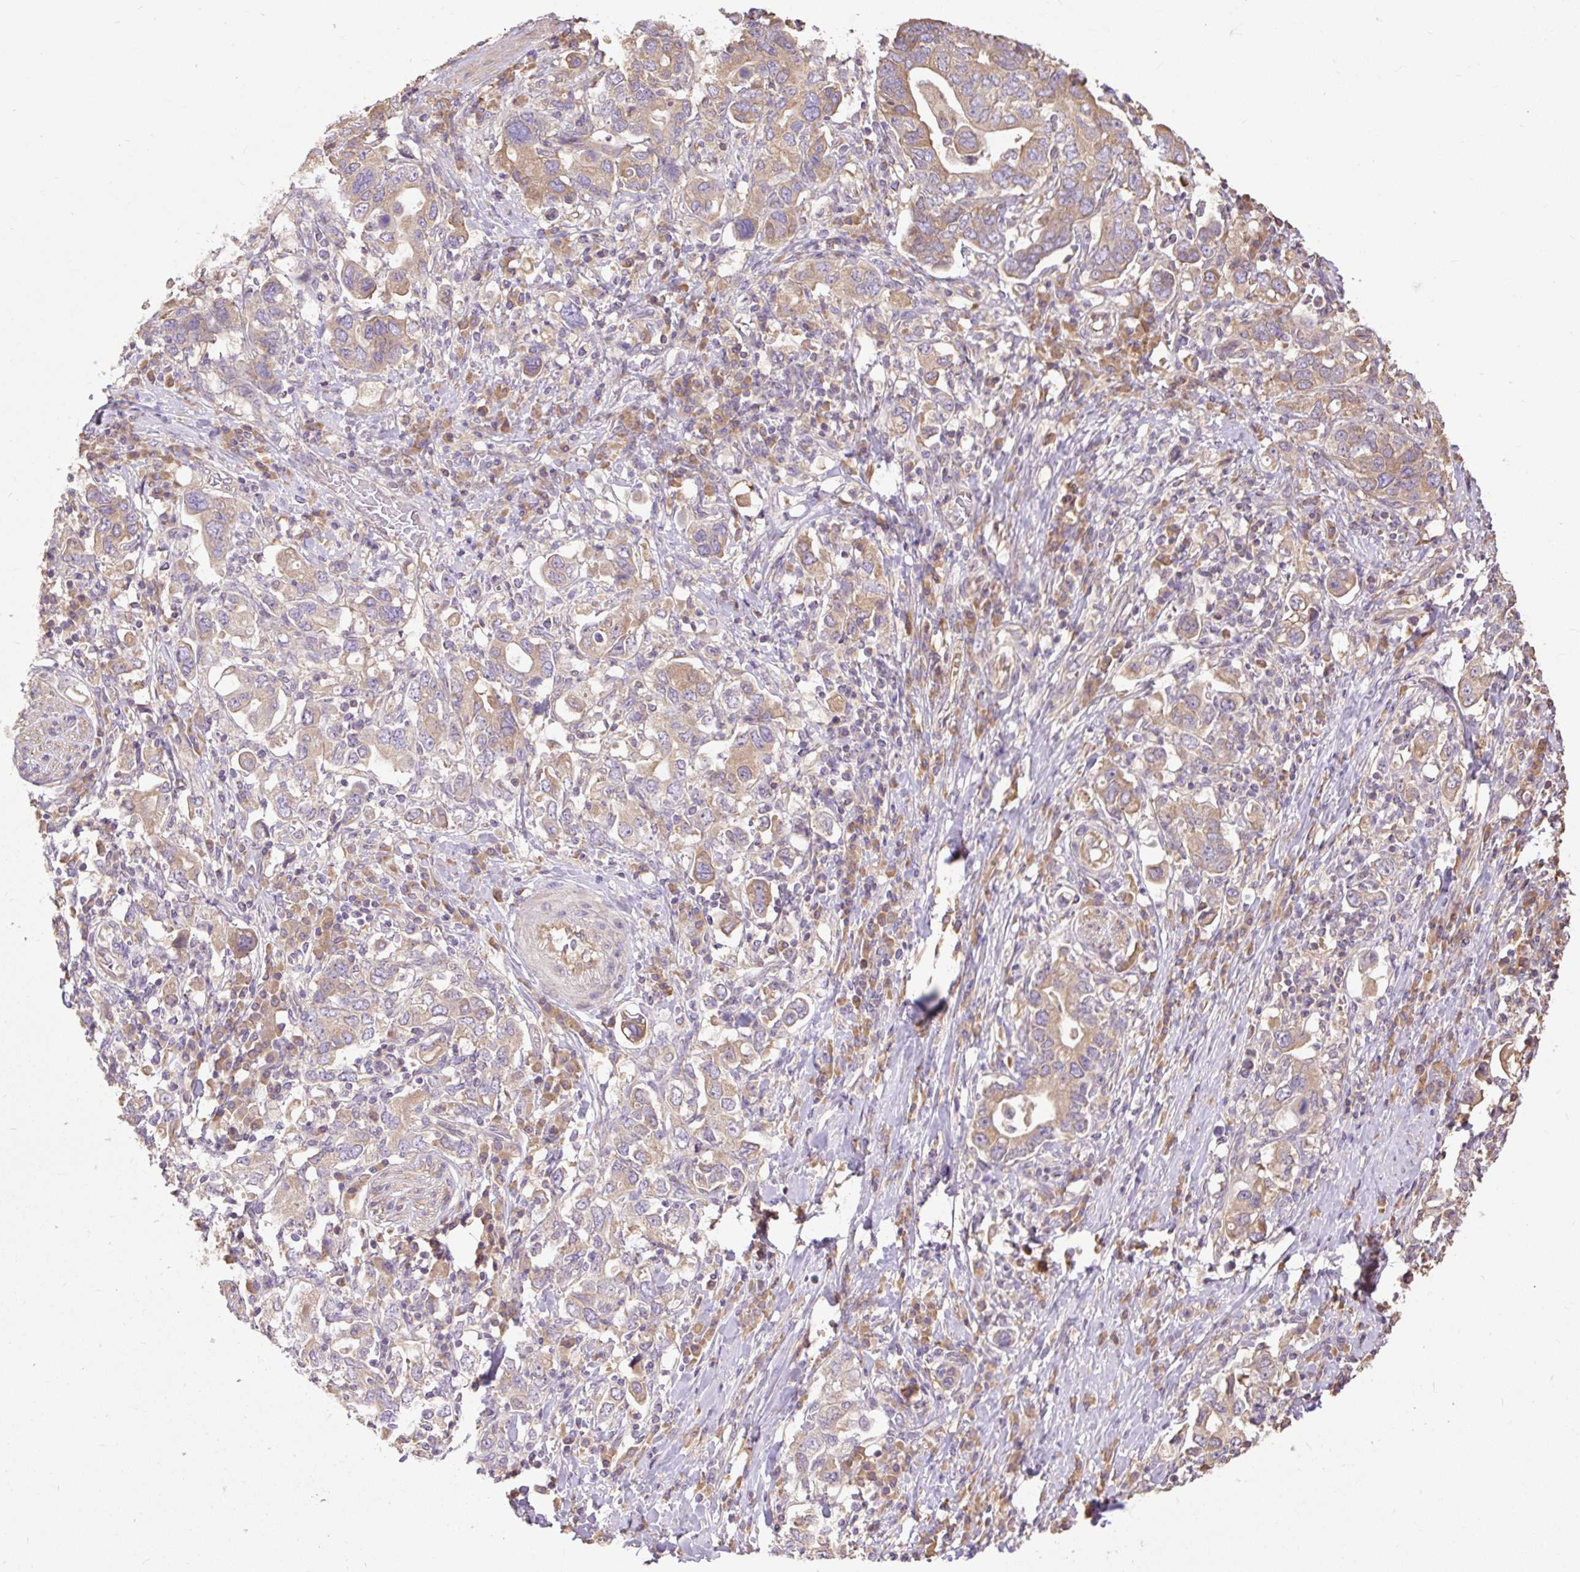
{"staining": {"intensity": "moderate", "quantity": ">75%", "location": "cytoplasmic/membranous"}, "tissue": "stomach cancer", "cell_type": "Tumor cells", "image_type": "cancer", "snomed": [{"axis": "morphology", "description": "Adenocarcinoma, NOS"}, {"axis": "topography", "description": "Stomach, upper"}, {"axis": "topography", "description": "Stomach"}], "caption": "A medium amount of moderate cytoplasmic/membranous staining is seen in approximately >75% of tumor cells in stomach adenocarcinoma tissue. The staining was performed using DAB to visualize the protein expression in brown, while the nuclei were stained in blue with hematoxylin (Magnification: 20x).", "gene": "DESI1", "patient": {"sex": "male", "age": 62}}